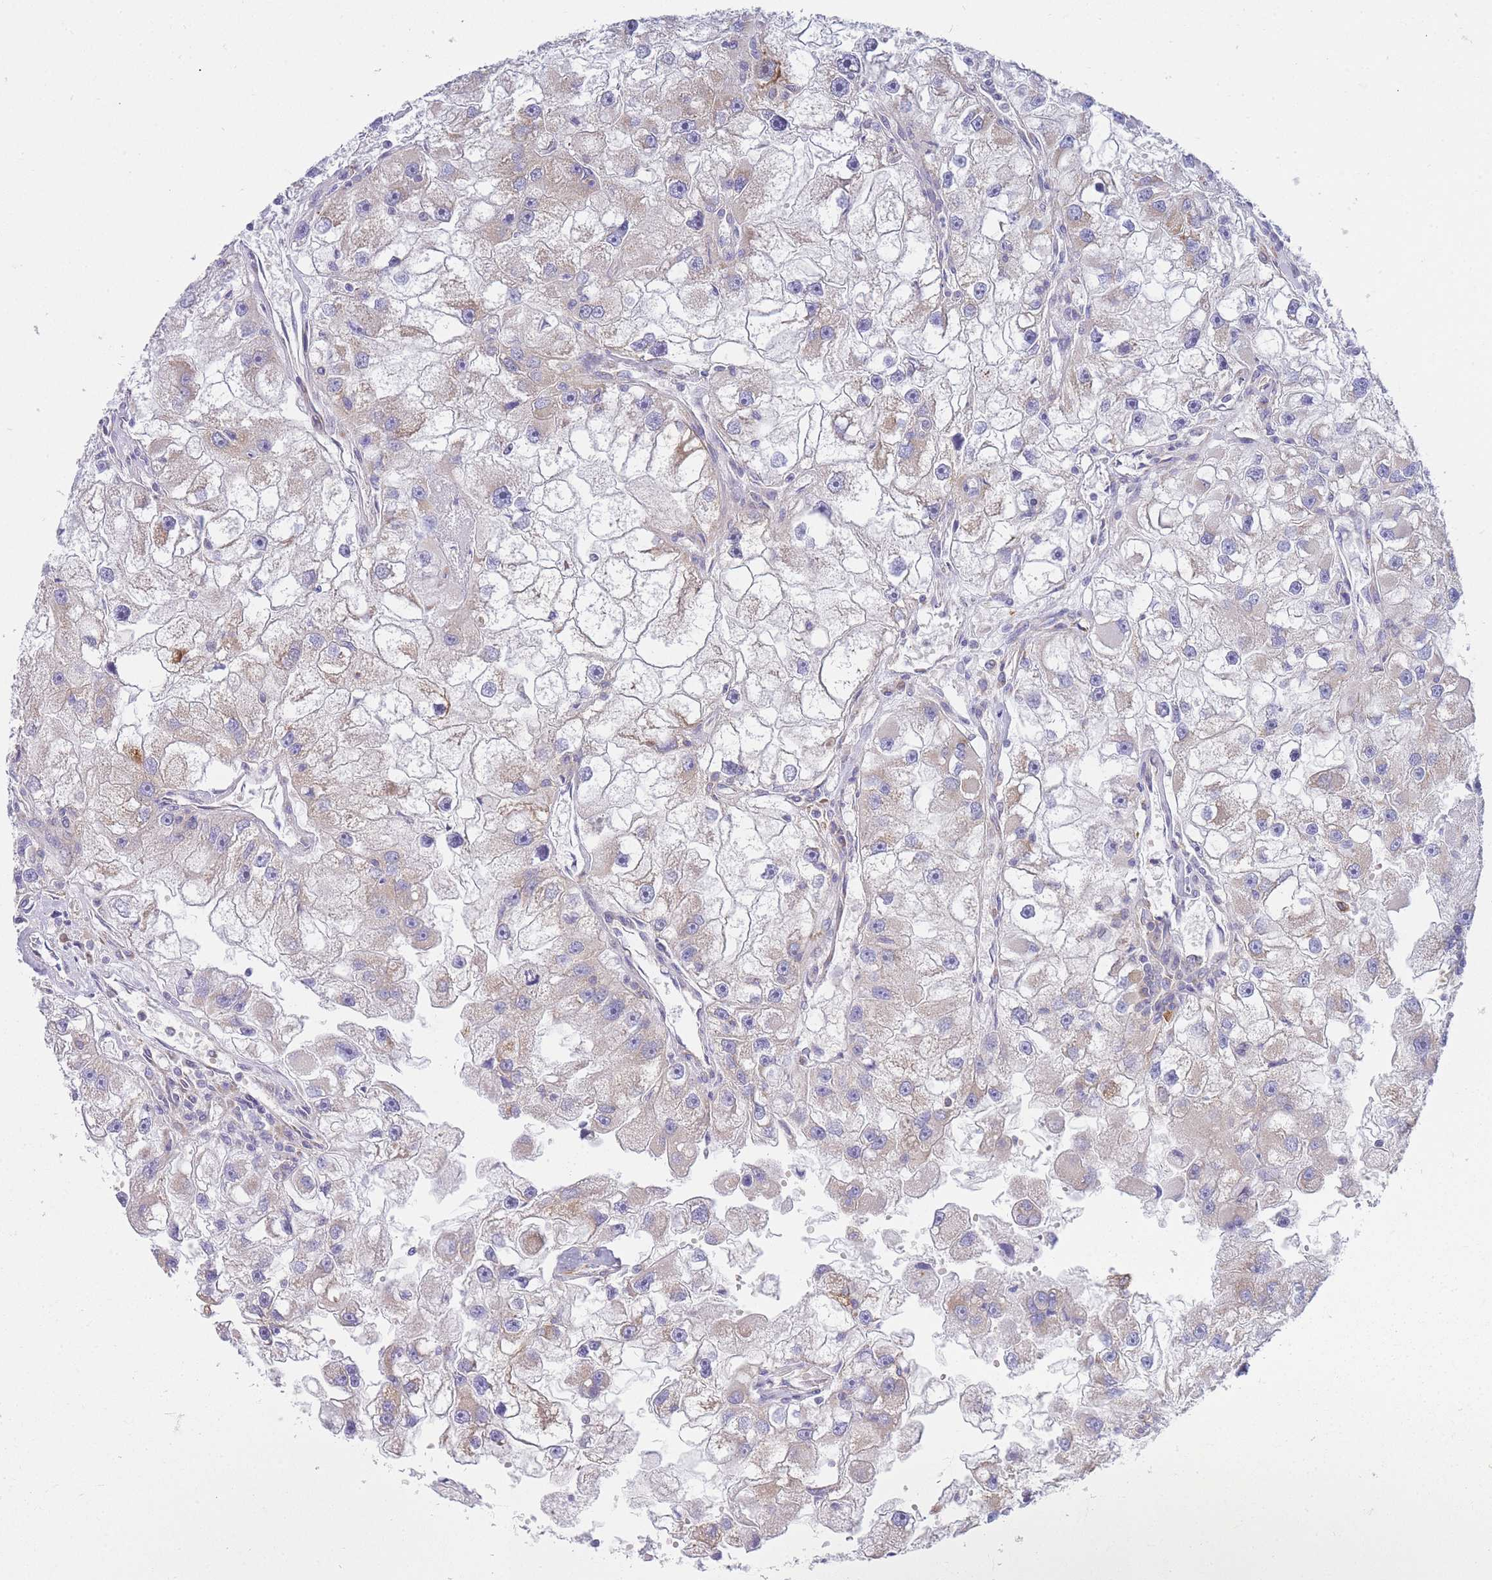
{"staining": {"intensity": "negative", "quantity": "none", "location": "none"}, "tissue": "renal cancer", "cell_type": "Tumor cells", "image_type": "cancer", "snomed": [{"axis": "morphology", "description": "Adenocarcinoma, NOS"}, {"axis": "topography", "description": "Kidney"}], "caption": "The immunohistochemistry photomicrograph has no significant staining in tumor cells of renal cancer (adenocarcinoma) tissue.", "gene": "SH2B2", "patient": {"sex": "male", "age": 63}}